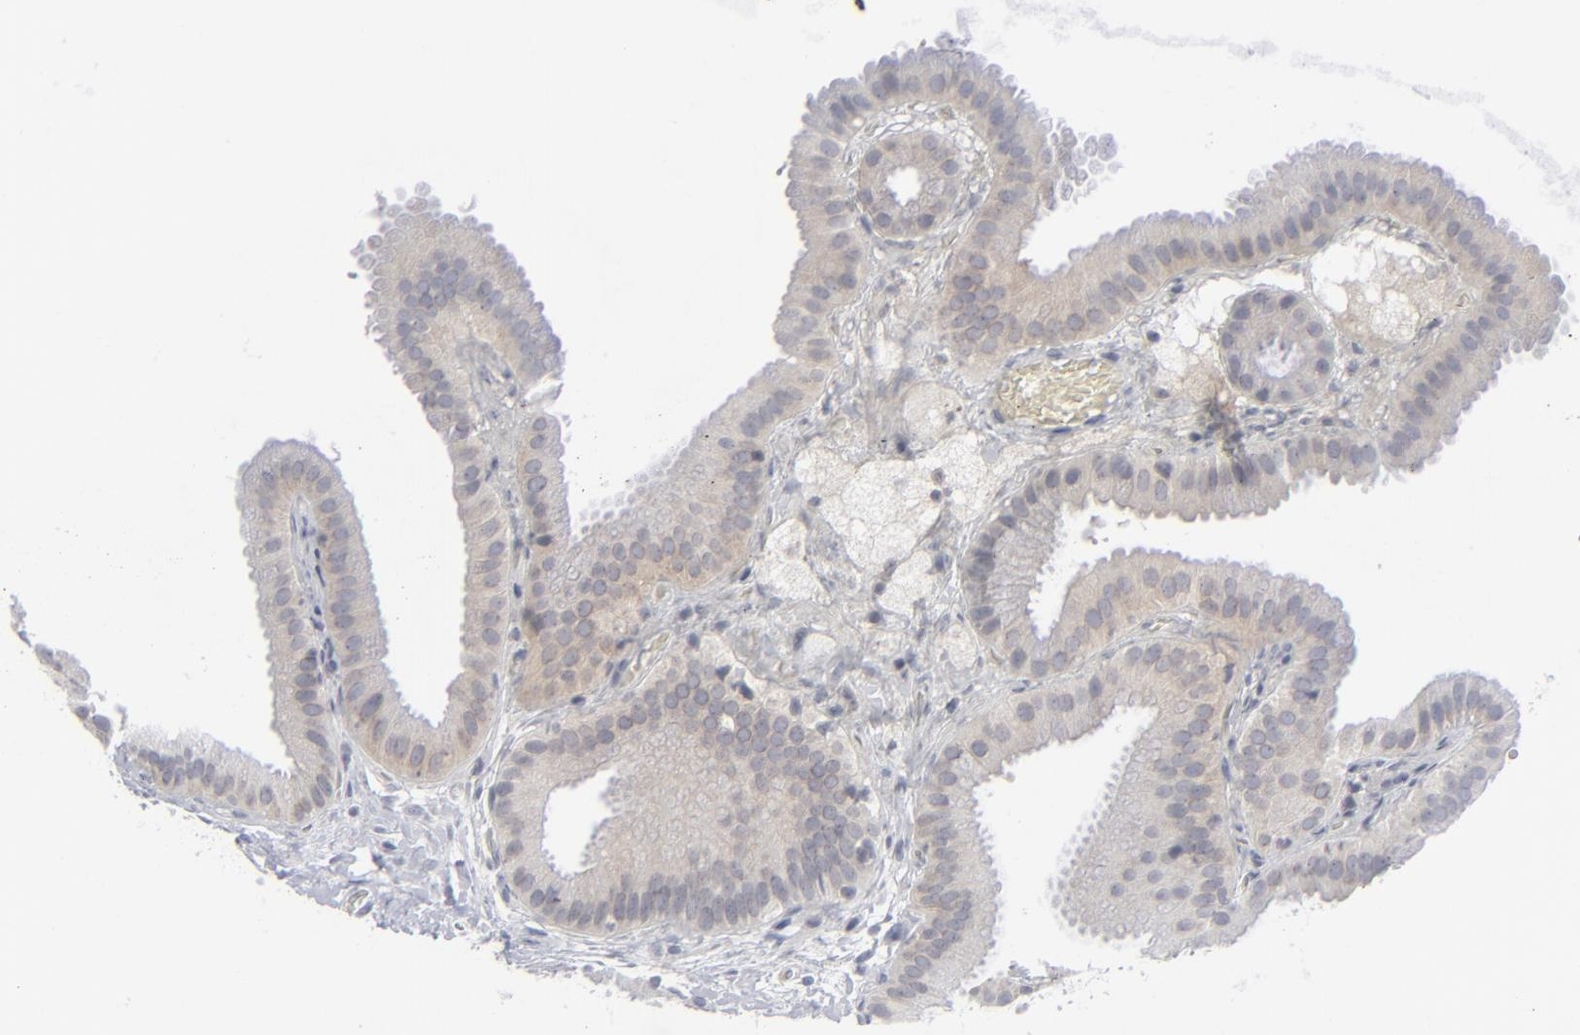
{"staining": {"intensity": "weak", "quantity": "25%-75%", "location": "cytoplasmic/membranous"}, "tissue": "gallbladder", "cell_type": "Glandular cells", "image_type": "normal", "snomed": [{"axis": "morphology", "description": "Normal tissue, NOS"}, {"axis": "topography", "description": "Gallbladder"}], "caption": "Weak cytoplasmic/membranous positivity is present in approximately 25%-75% of glandular cells in benign gallbladder.", "gene": "NUP88", "patient": {"sex": "female", "age": 63}}